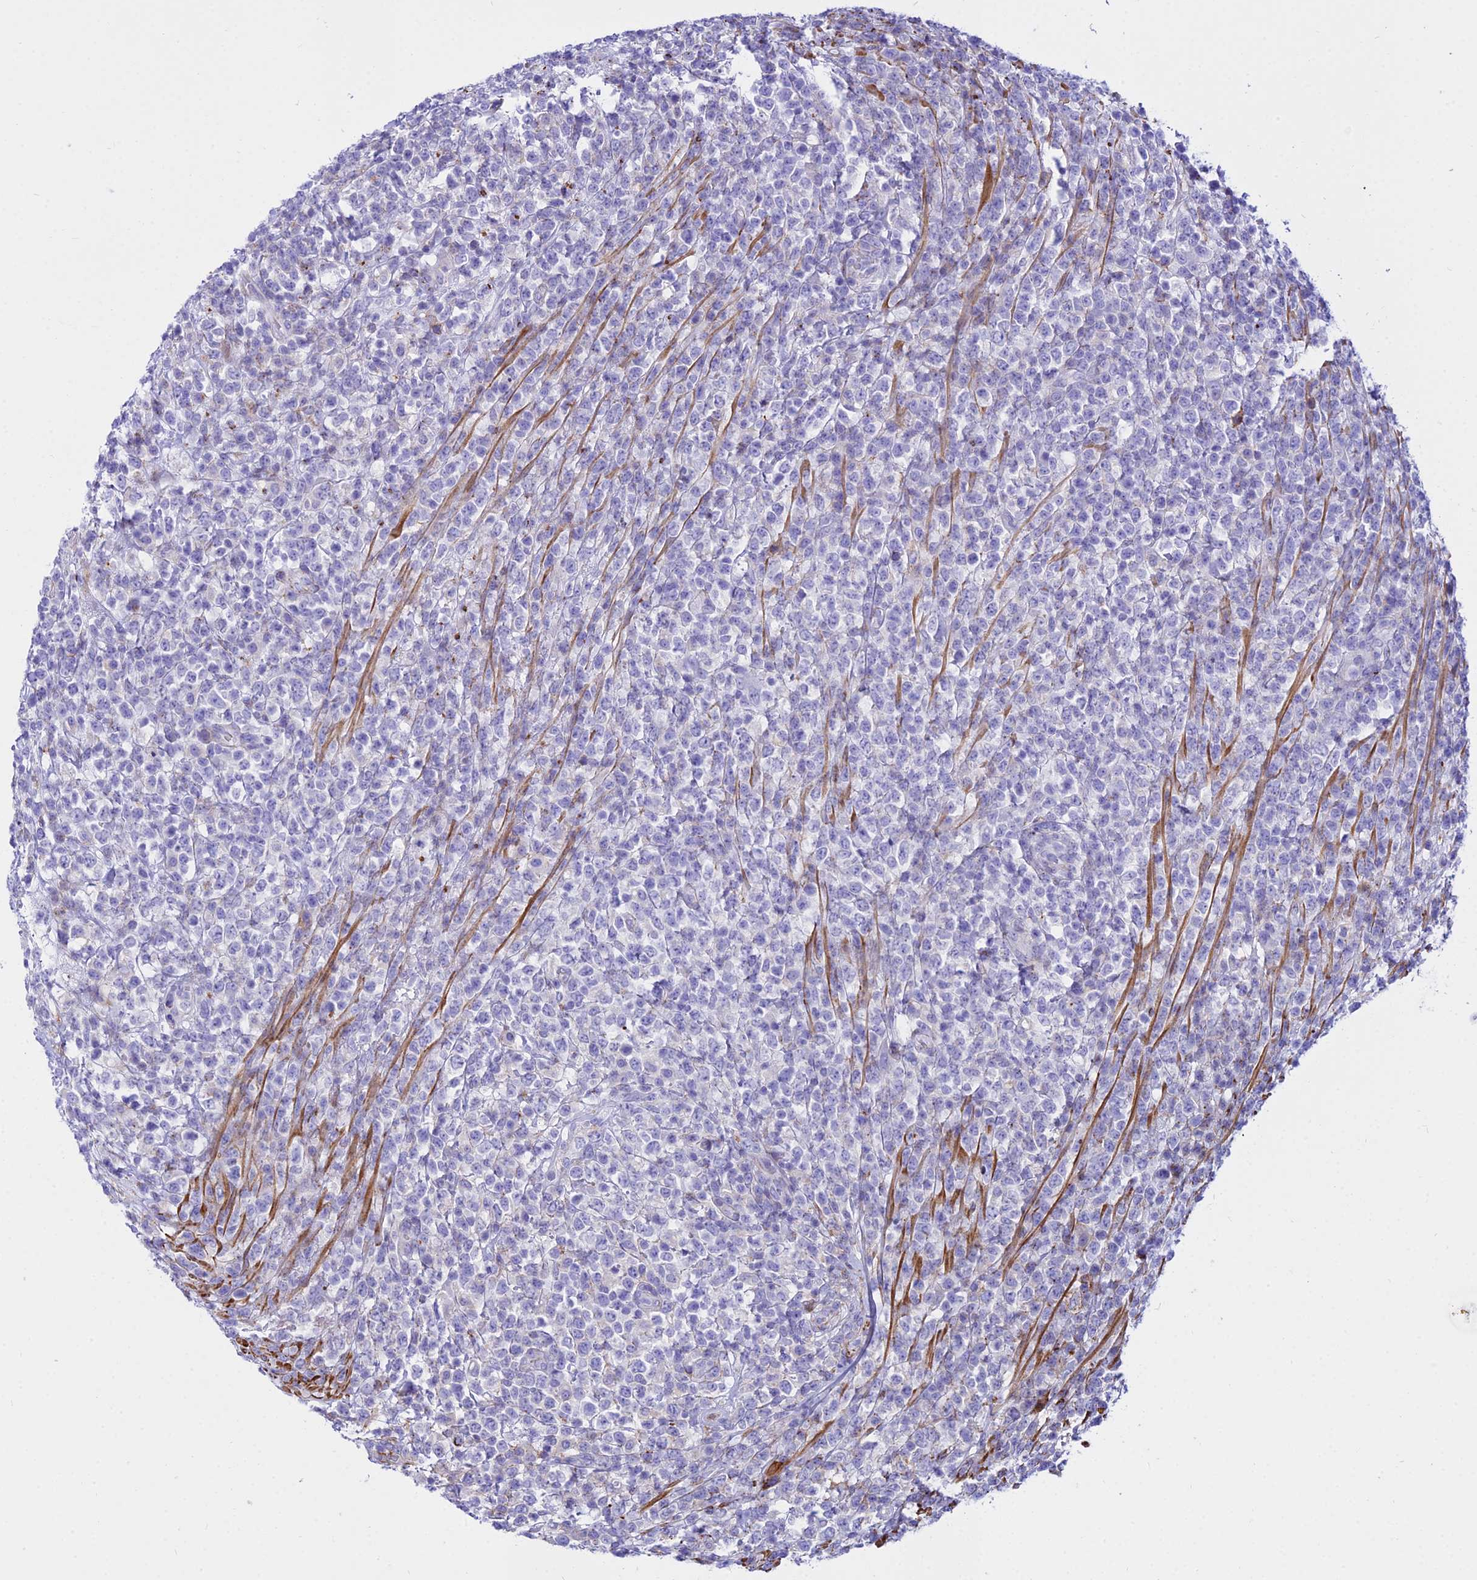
{"staining": {"intensity": "negative", "quantity": "none", "location": "none"}, "tissue": "lymphoma", "cell_type": "Tumor cells", "image_type": "cancer", "snomed": [{"axis": "morphology", "description": "Malignant lymphoma, non-Hodgkin's type, High grade"}, {"axis": "topography", "description": "Colon"}], "caption": "High power microscopy histopathology image of an immunohistochemistry (IHC) photomicrograph of high-grade malignant lymphoma, non-Hodgkin's type, revealing no significant expression in tumor cells.", "gene": "DLX1", "patient": {"sex": "female", "age": 53}}